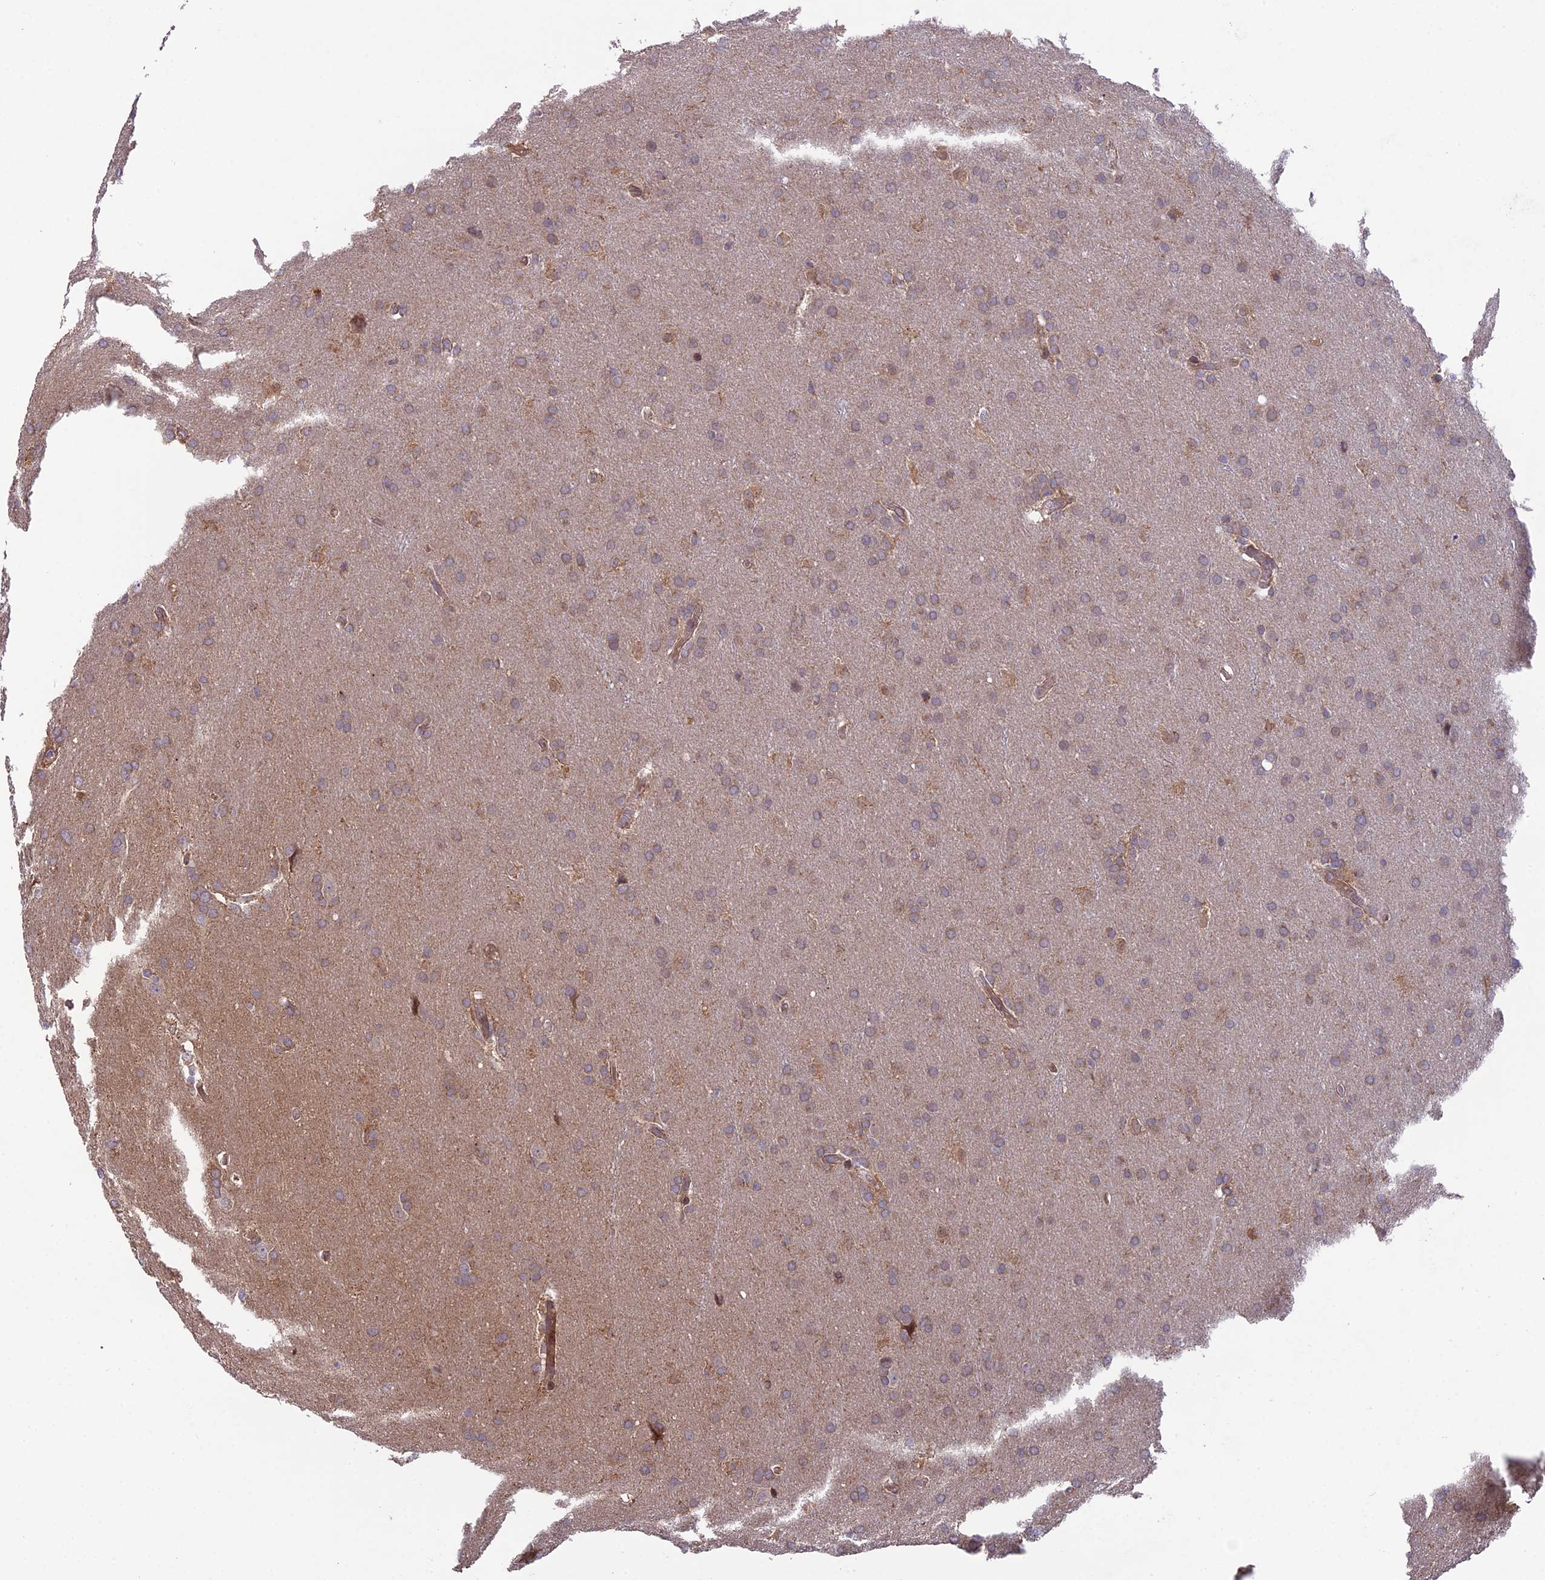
{"staining": {"intensity": "weak", "quantity": ">75%", "location": "cytoplasmic/membranous"}, "tissue": "glioma", "cell_type": "Tumor cells", "image_type": "cancer", "snomed": [{"axis": "morphology", "description": "Glioma, malignant, Low grade"}, {"axis": "topography", "description": "Brain"}], "caption": "Immunohistochemistry (IHC) of glioma displays low levels of weak cytoplasmic/membranous positivity in approximately >75% of tumor cells. (DAB (3,3'-diaminobenzidine) IHC, brown staining for protein, blue staining for nuclei).", "gene": "CYP2R1", "patient": {"sex": "female", "age": 32}}